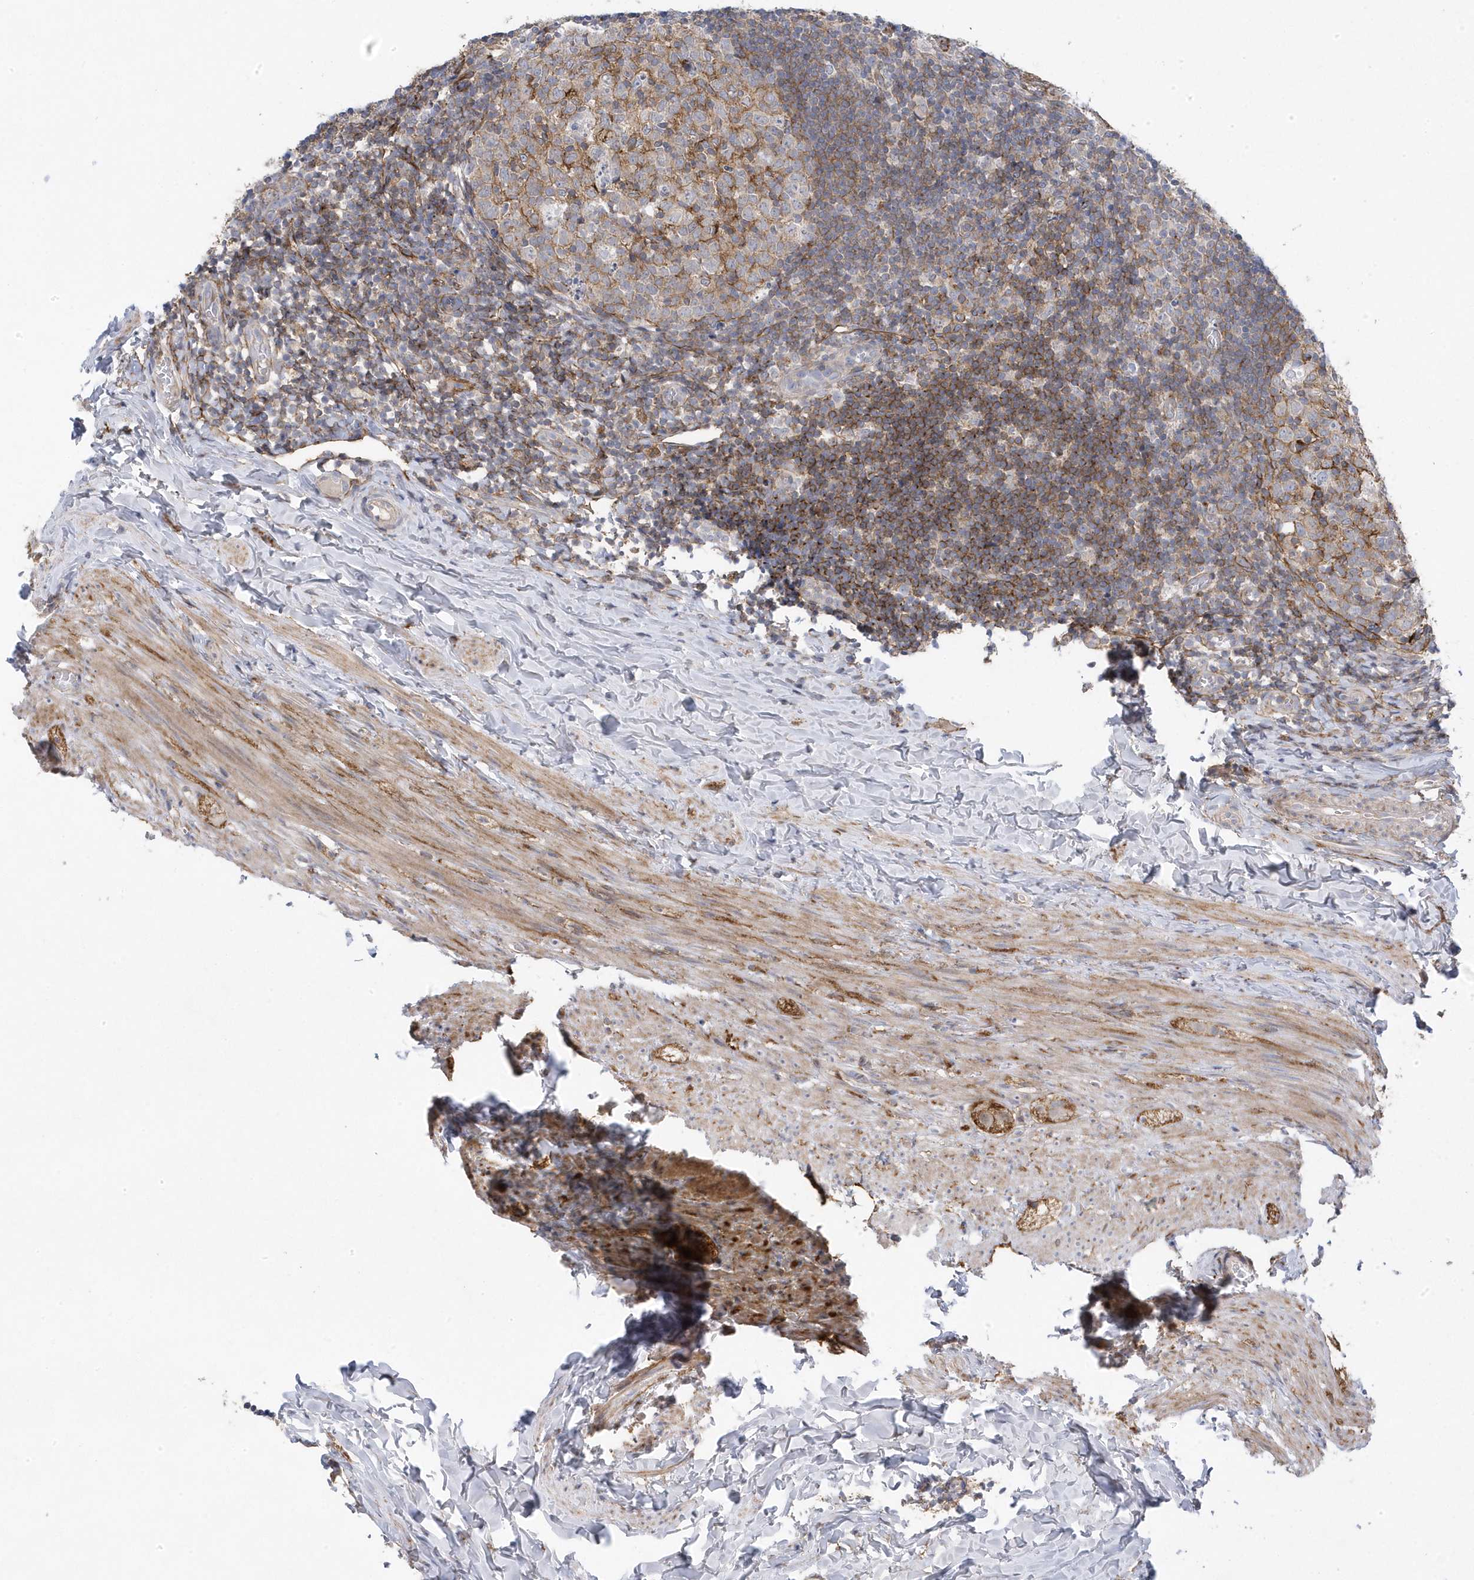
{"staining": {"intensity": "strong", "quantity": "25%-75%", "location": "cytoplasmic/membranous"}, "tissue": "appendix", "cell_type": "Glandular cells", "image_type": "normal", "snomed": [{"axis": "morphology", "description": "Normal tissue, NOS"}, {"axis": "topography", "description": "Appendix"}], "caption": "Normal appendix shows strong cytoplasmic/membranous positivity in about 25%-75% of glandular cells (DAB (3,3'-diaminobenzidine) IHC with brightfield microscopy, high magnification)..", "gene": "ANAPC1", "patient": {"sex": "male", "age": 8}}